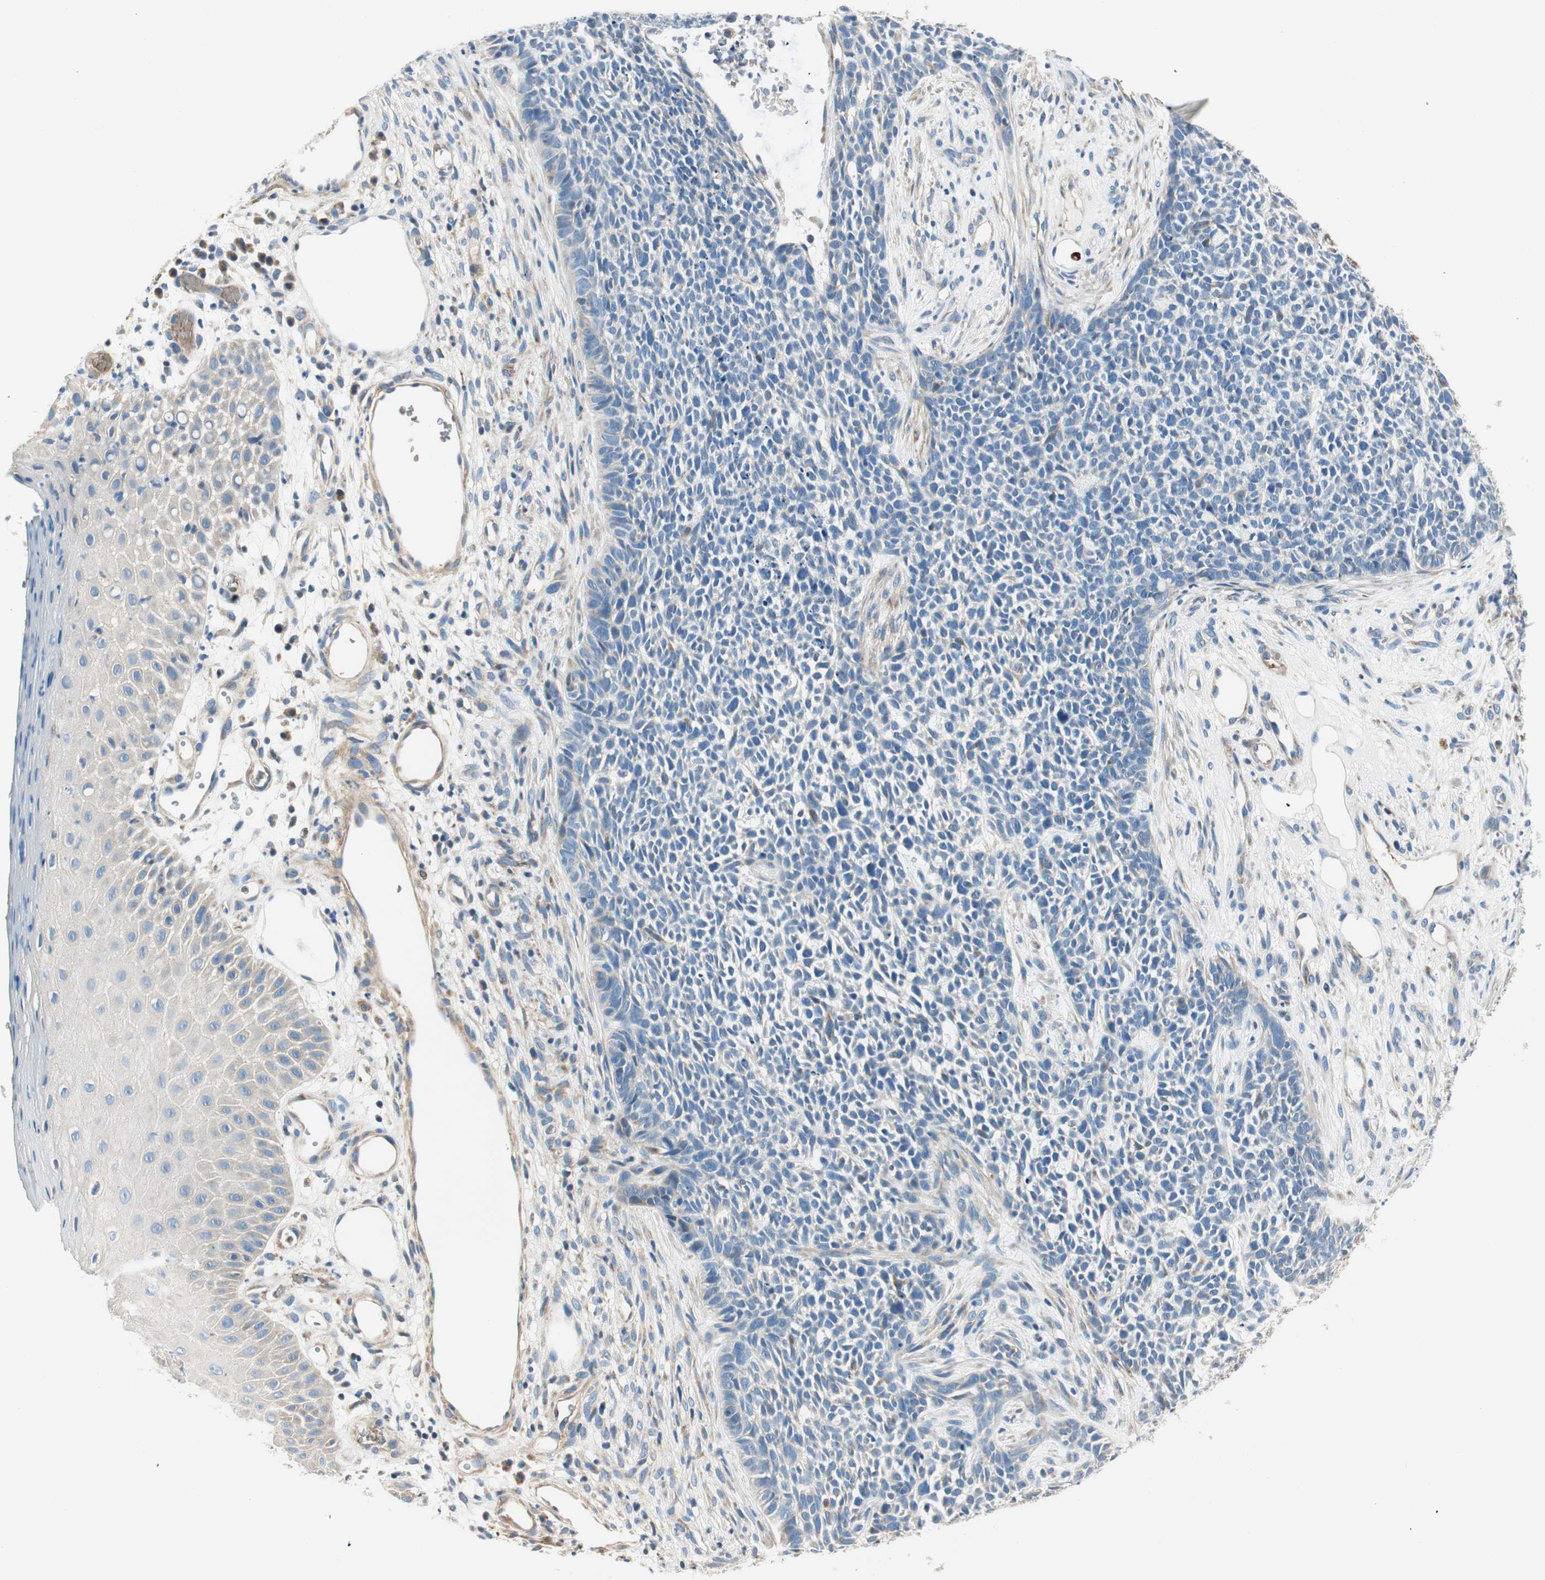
{"staining": {"intensity": "negative", "quantity": "none", "location": "none"}, "tissue": "skin cancer", "cell_type": "Tumor cells", "image_type": "cancer", "snomed": [{"axis": "morphology", "description": "Basal cell carcinoma"}, {"axis": "topography", "description": "Skin"}], "caption": "Immunohistochemical staining of human basal cell carcinoma (skin) reveals no significant expression in tumor cells.", "gene": "RORB", "patient": {"sex": "female", "age": 84}}